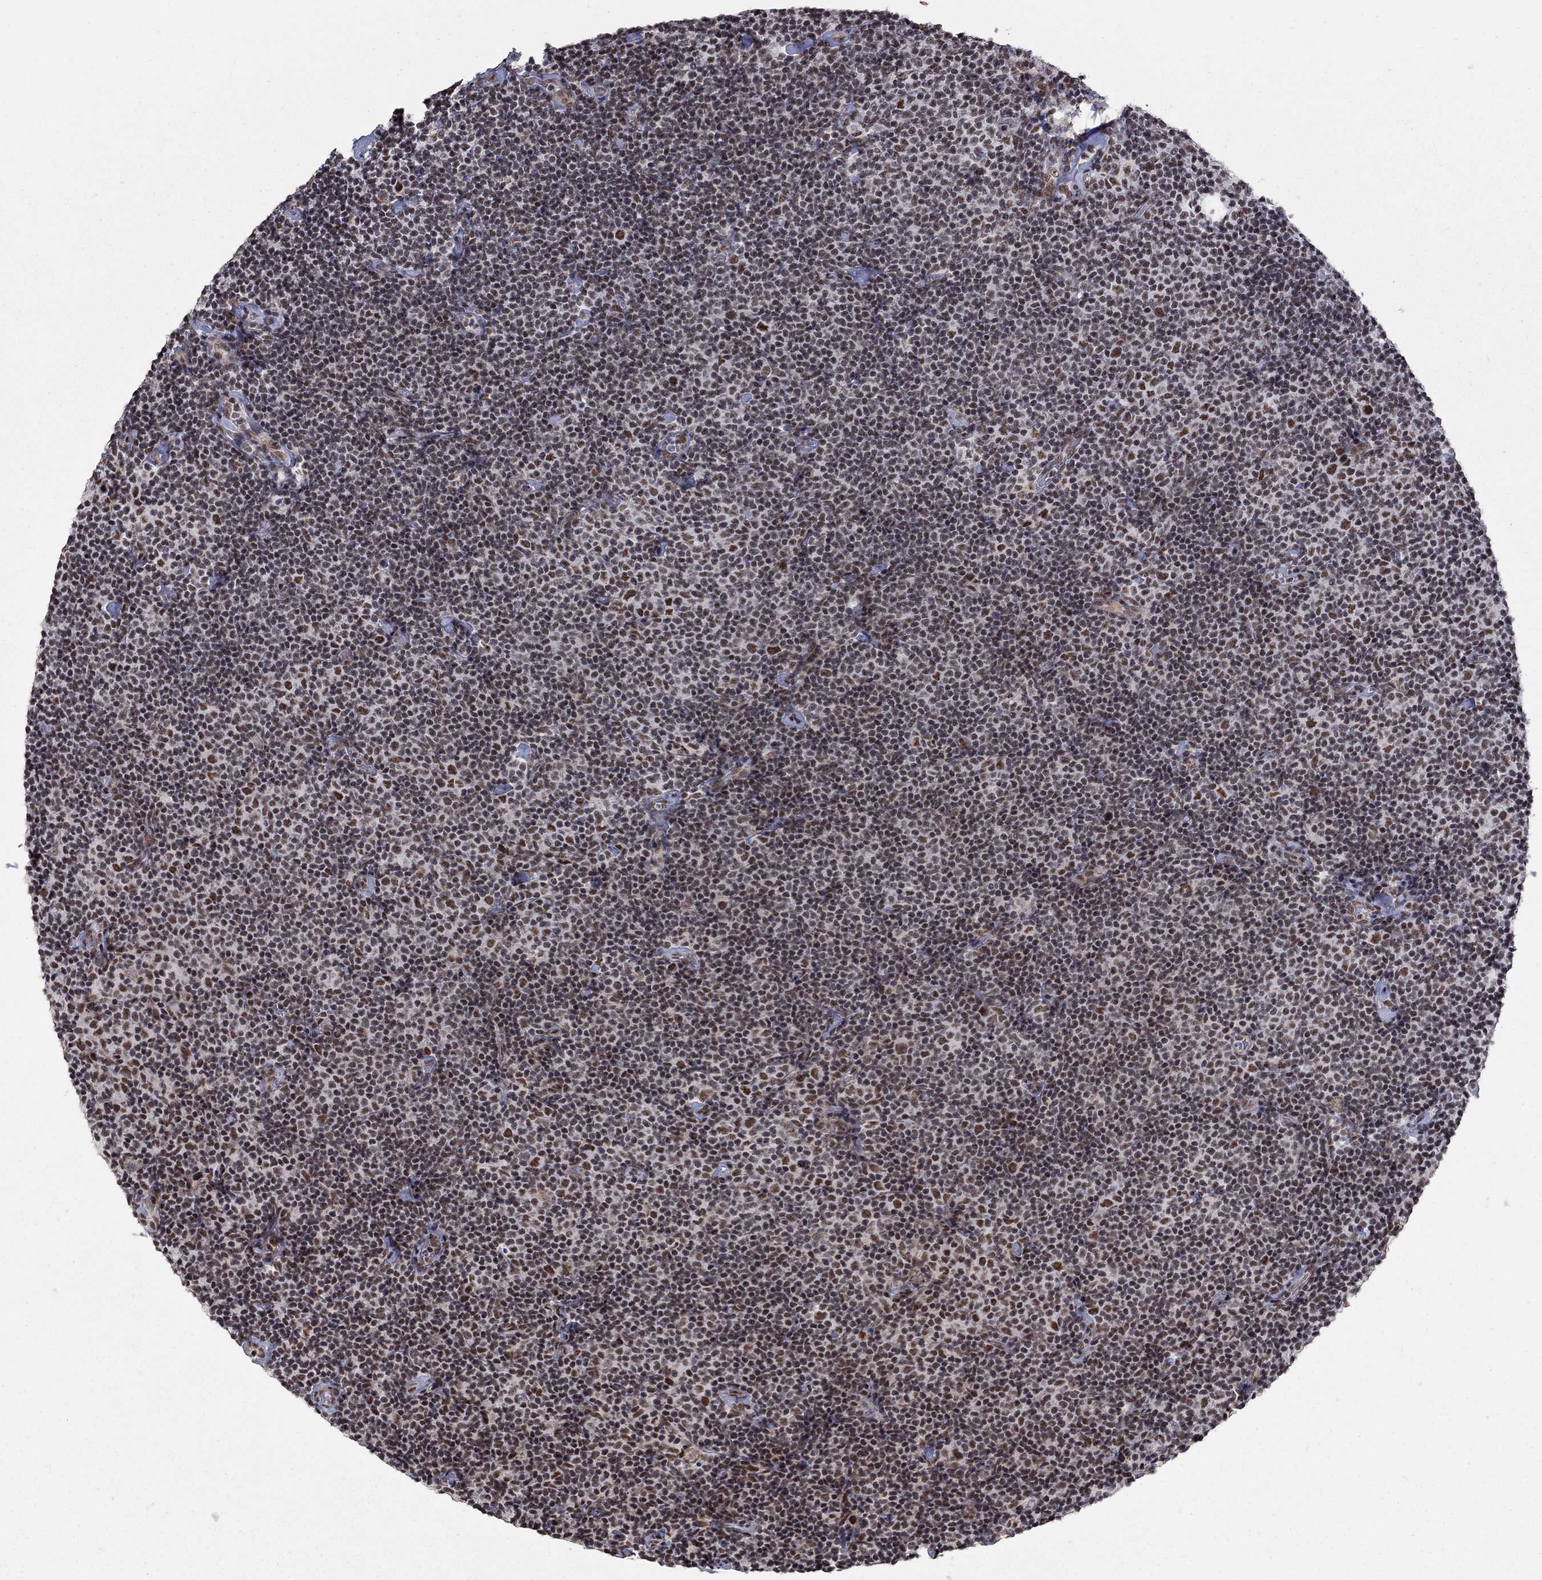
{"staining": {"intensity": "moderate", "quantity": ">75%", "location": "nuclear"}, "tissue": "lymphoma", "cell_type": "Tumor cells", "image_type": "cancer", "snomed": [{"axis": "morphology", "description": "Malignant lymphoma, non-Hodgkin's type, Low grade"}, {"axis": "topography", "description": "Lymph node"}], "caption": "The image shows immunohistochemical staining of malignant lymphoma, non-Hodgkin's type (low-grade). There is moderate nuclear positivity is identified in about >75% of tumor cells.", "gene": "PNISR", "patient": {"sex": "male", "age": 81}}